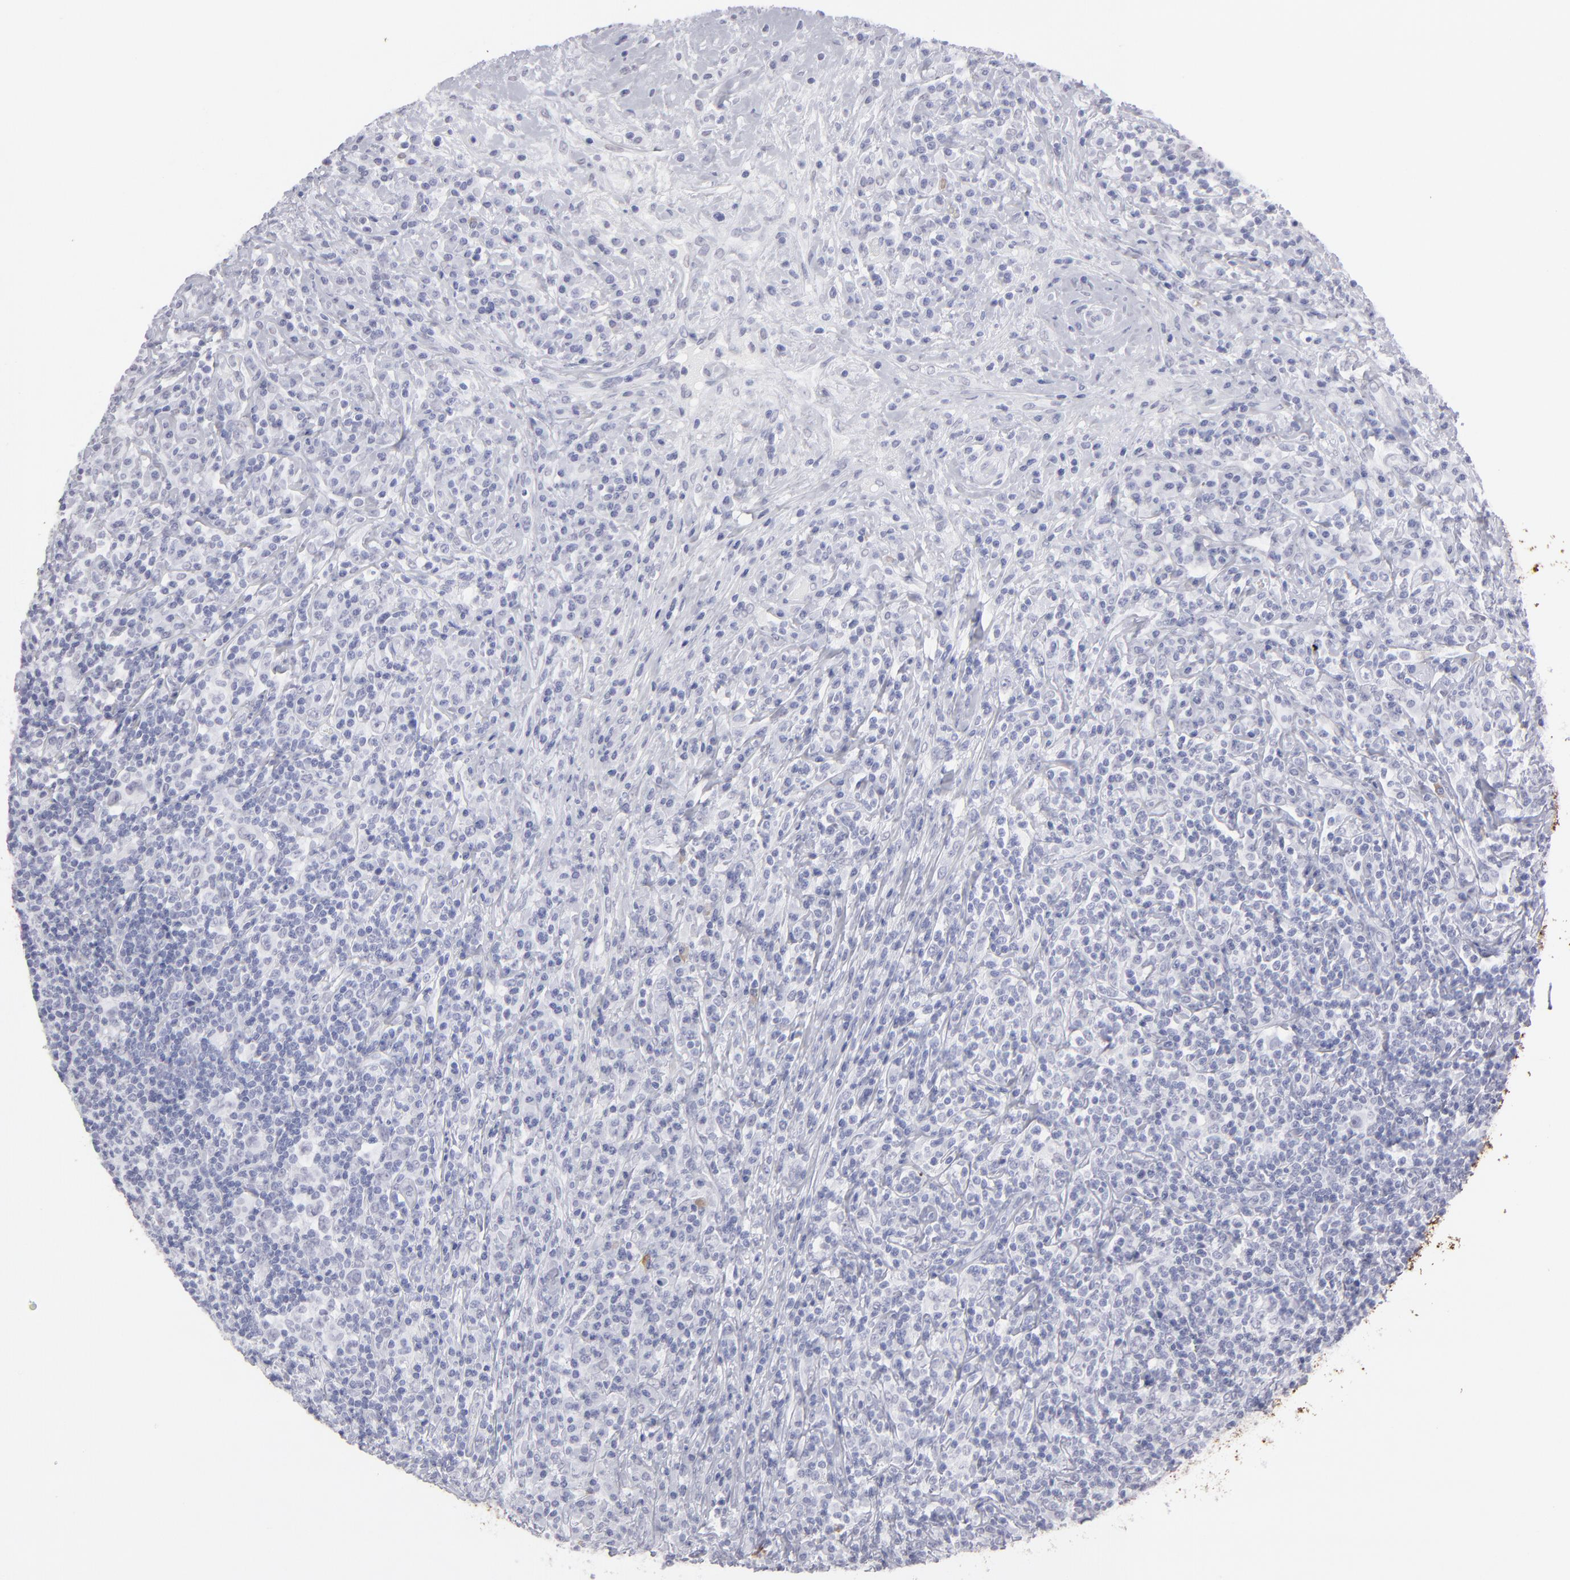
{"staining": {"intensity": "negative", "quantity": "none", "location": "none"}, "tissue": "lymphoma", "cell_type": "Tumor cells", "image_type": "cancer", "snomed": [{"axis": "morphology", "description": "Hodgkin's disease, NOS"}, {"axis": "topography", "description": "Lymph node"}], "caption": "Protein analysis of lymphoma displays no significant positivity in tumor cells.", "gene": "ALDOB", "patient": {"sex": "female", "age": 25}}